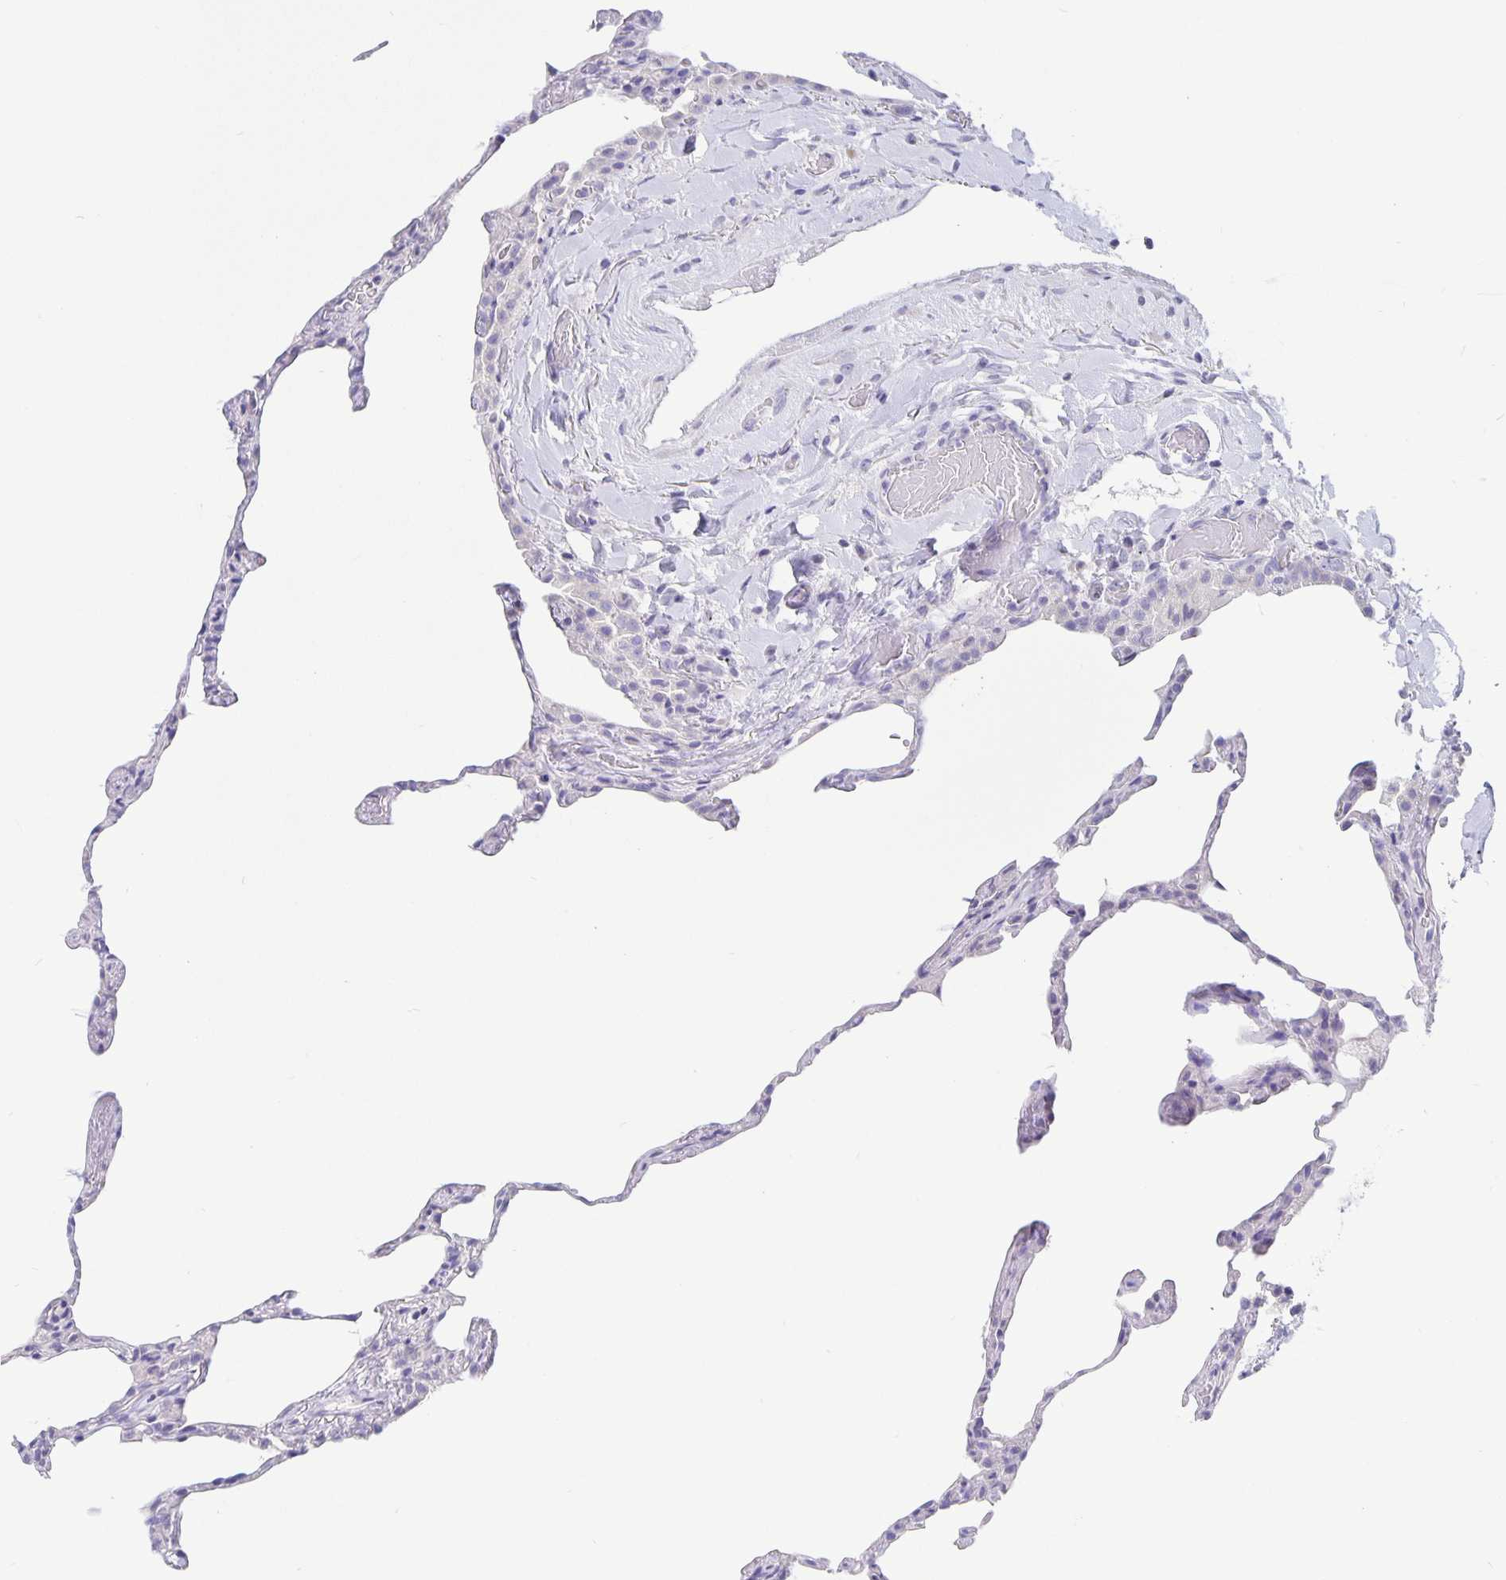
{"staining": {"intensity": "negative", "quantity": "none", "location": "none"}, "tissue": "lung", "cell_type": "Alveolar cells", "image_type": "normal", "snomed": [{"axis": "morphology", "description": "Normal tissue, NOS"}, {"axis": "topography", "description": "Lung"}], "caption": "This is an immunohistochemistry (IHC) photomicrograph of unremarkable lung. There is no positivity in alveolar cells.", "gene": "ERMN", "patient": {"sex": "female", "age": 57}}